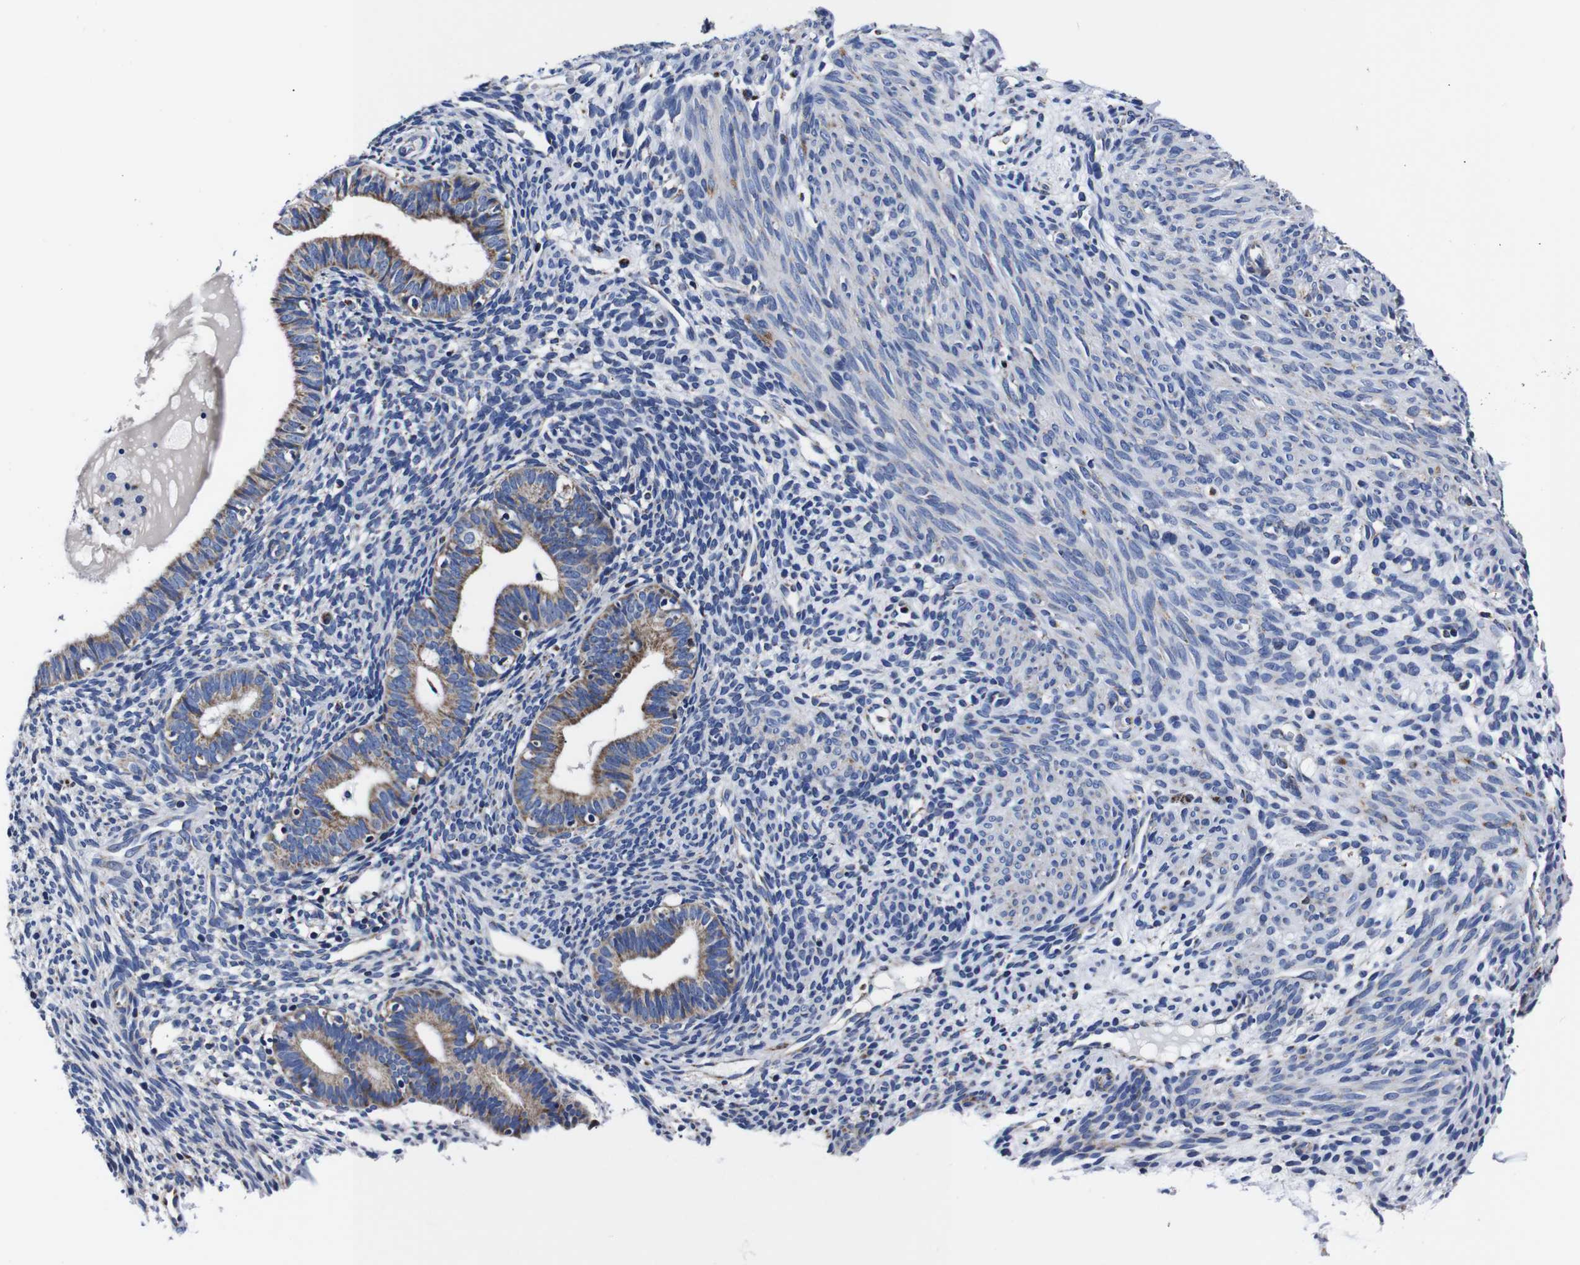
{"staining": {"intensity": "negative", "quantity": "none", "location": "none"}, "tissue": "endometrium", "cell_type": "Cells in endometrial stroma", "image_type": "normal", "snomed": [{"axis": "morphology", "description": "Normal tissue, NOS"}, {"axis": "morphology", "description": "Adenocarcinoma, NOS"}, {"axis": "topography", "description": "Endometrium"}, {"axis": "topography", "description": "Ovary"}], "caption": "Cells in endometrial stroma show no significant protein expression in unremarkable endometrium. (DAB (3,3'-diaminobenzidine) immunohistochemistry with hematoxylin counter stain).", "gene": "FKBP9", "patient": {"sex": "female", "age": 68}}